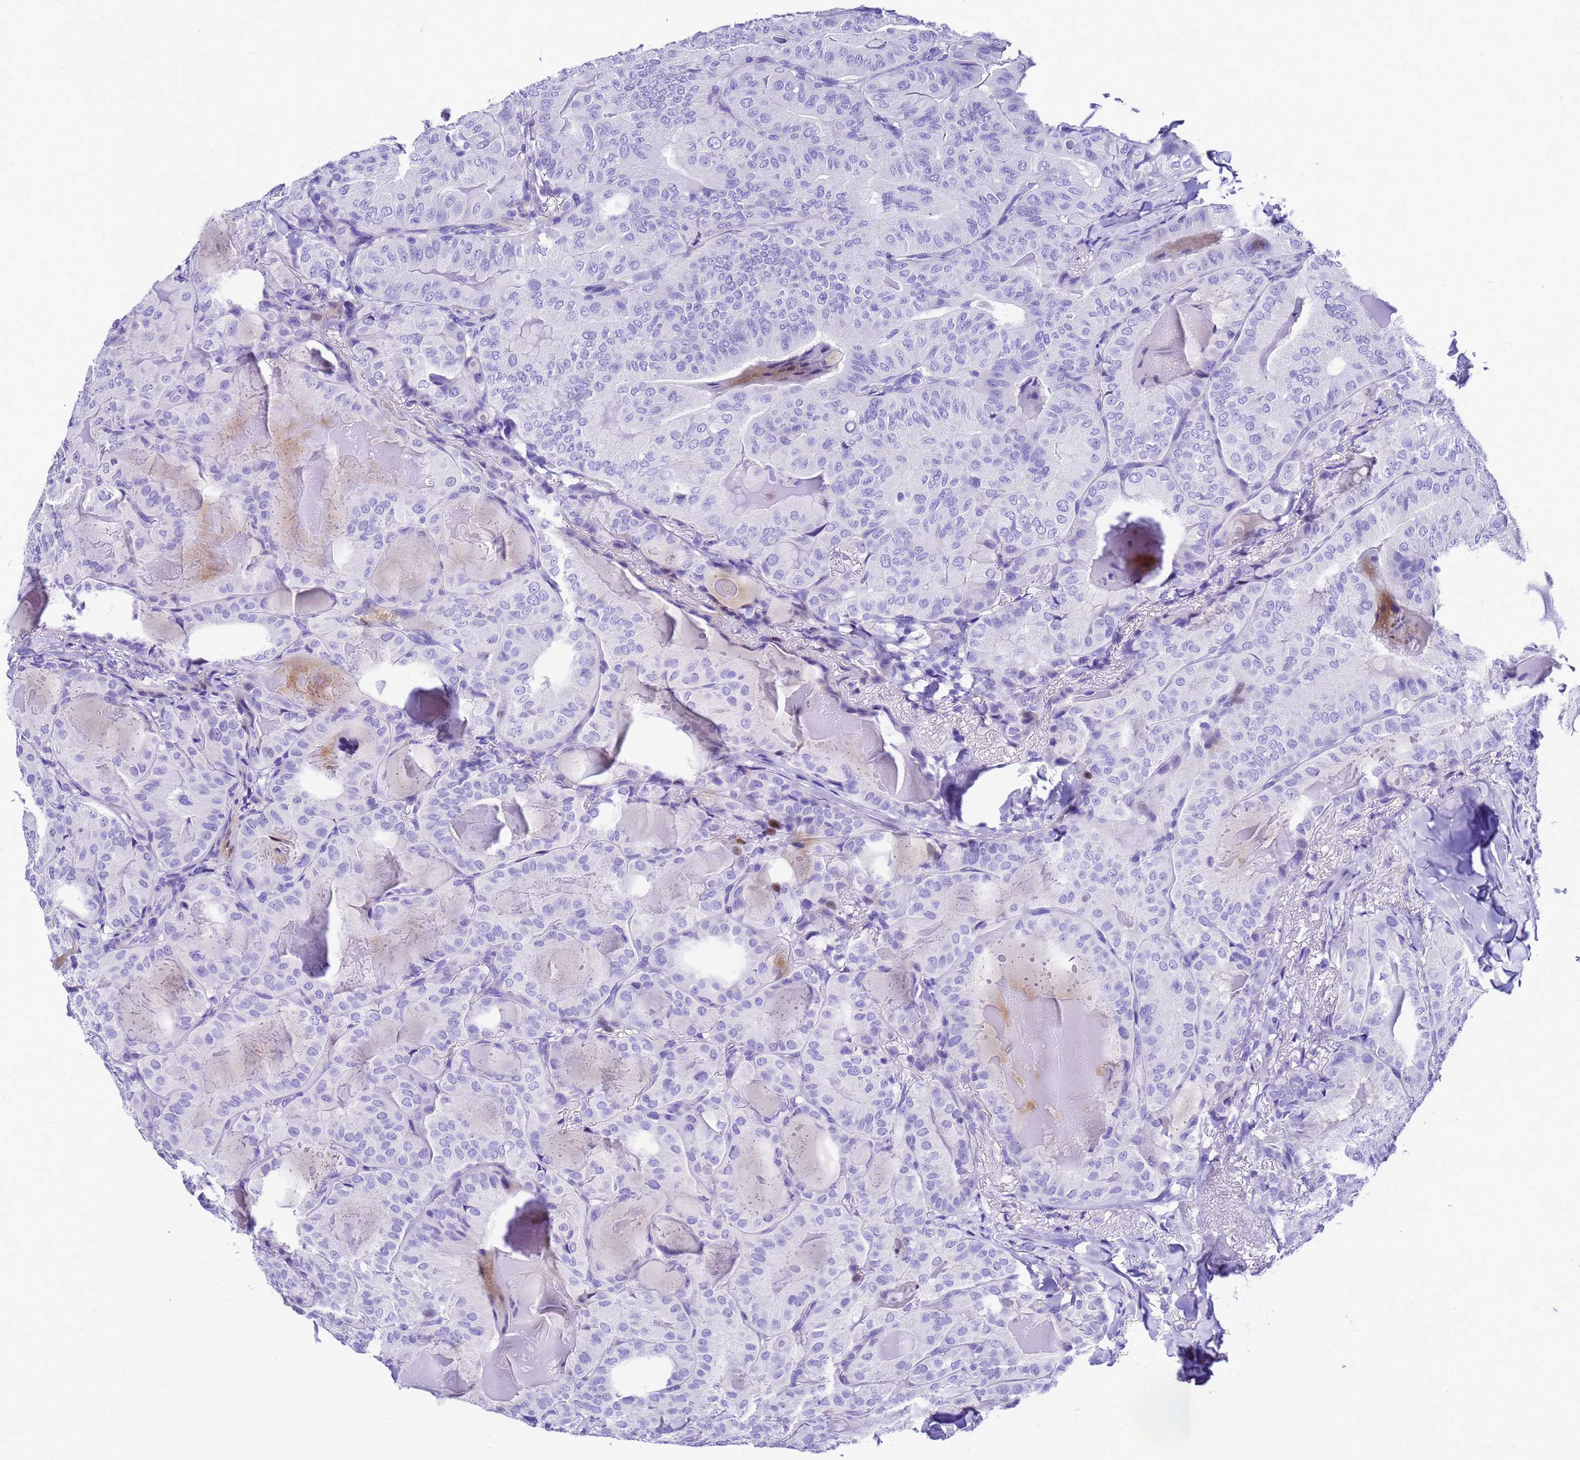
{"staining": {"intensity": "weak", "quantity": "<25%", "location": "cytoplasmic/membranous"}, "tissue": "thyroid cancer", "cell_type": "Tumor cells", "image_type": "cancer", "snomed": [{"axis": "morphology", "description": "Papillary adenocarcinoma, NOS"}, {"axis": "topography", "description": "Thyroid gland"}], "caption": "There is no significant positivity in tumor cells of thyroid papillary adenocarcinoma.", "gene": "UGT2B10", "patient": {"sex": "female", "age": 68}}